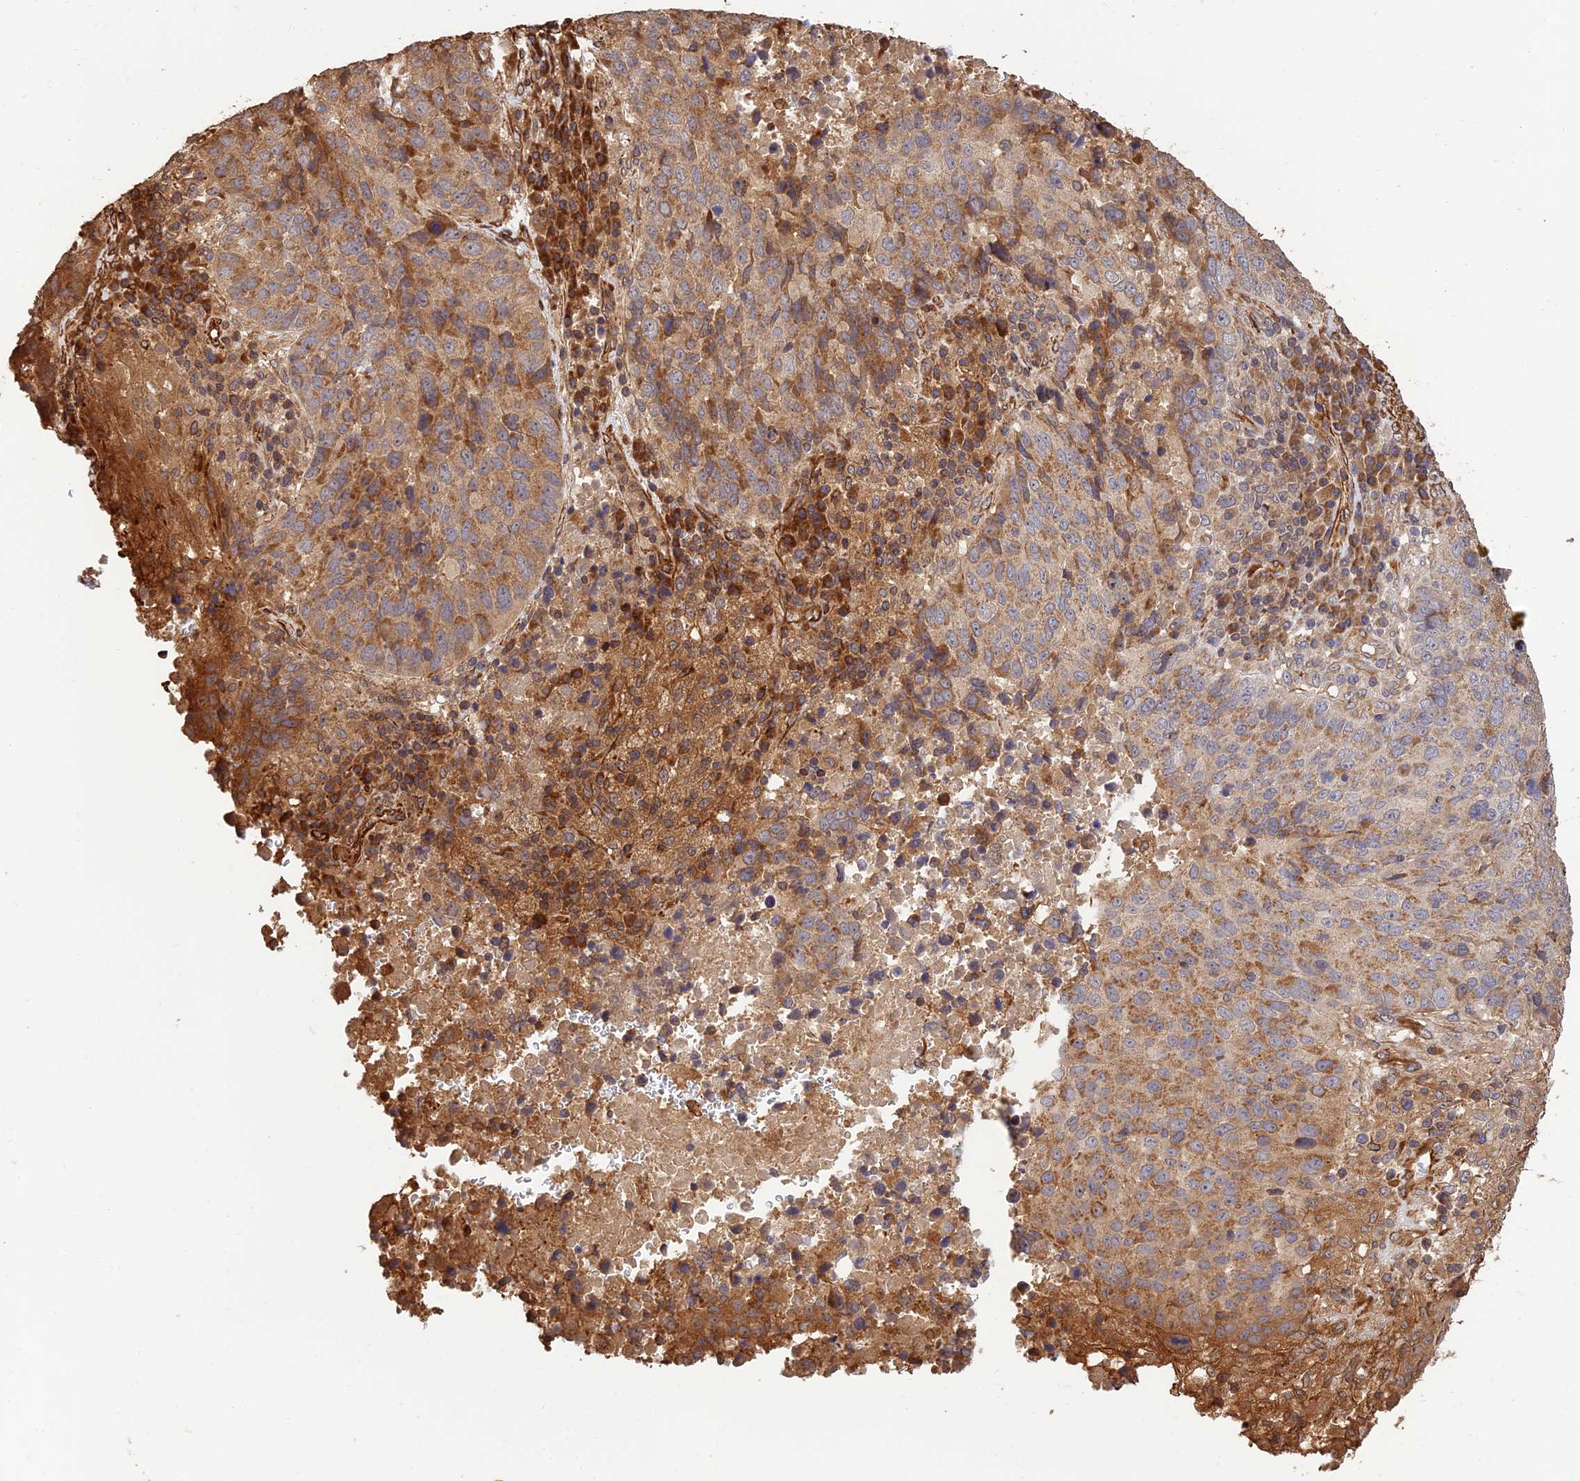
{"staining": {"intensity": "moderate", "quantity": ">75%", "location": "cytoplasmic/membranous"}, "tissue": "lung cancer", "cell_type": "Tumor cells", "image_type": "cancer", "snomed": [{"axis": "morphology", "description": "Squamous cell carcinoma, NOS"}, {"axis": "topography", "description": "Lung"}], "caption": "Immunohistochemical staining of lung cancer exhibits moderate cytoplasmic/membranous protein positivity in about >75% of tumor cells. (brown staining indicates protein expression, while blue staining denotes nuclei).", "gene": "CREBL2", "patient": {"sex": "male", "age": 73}}